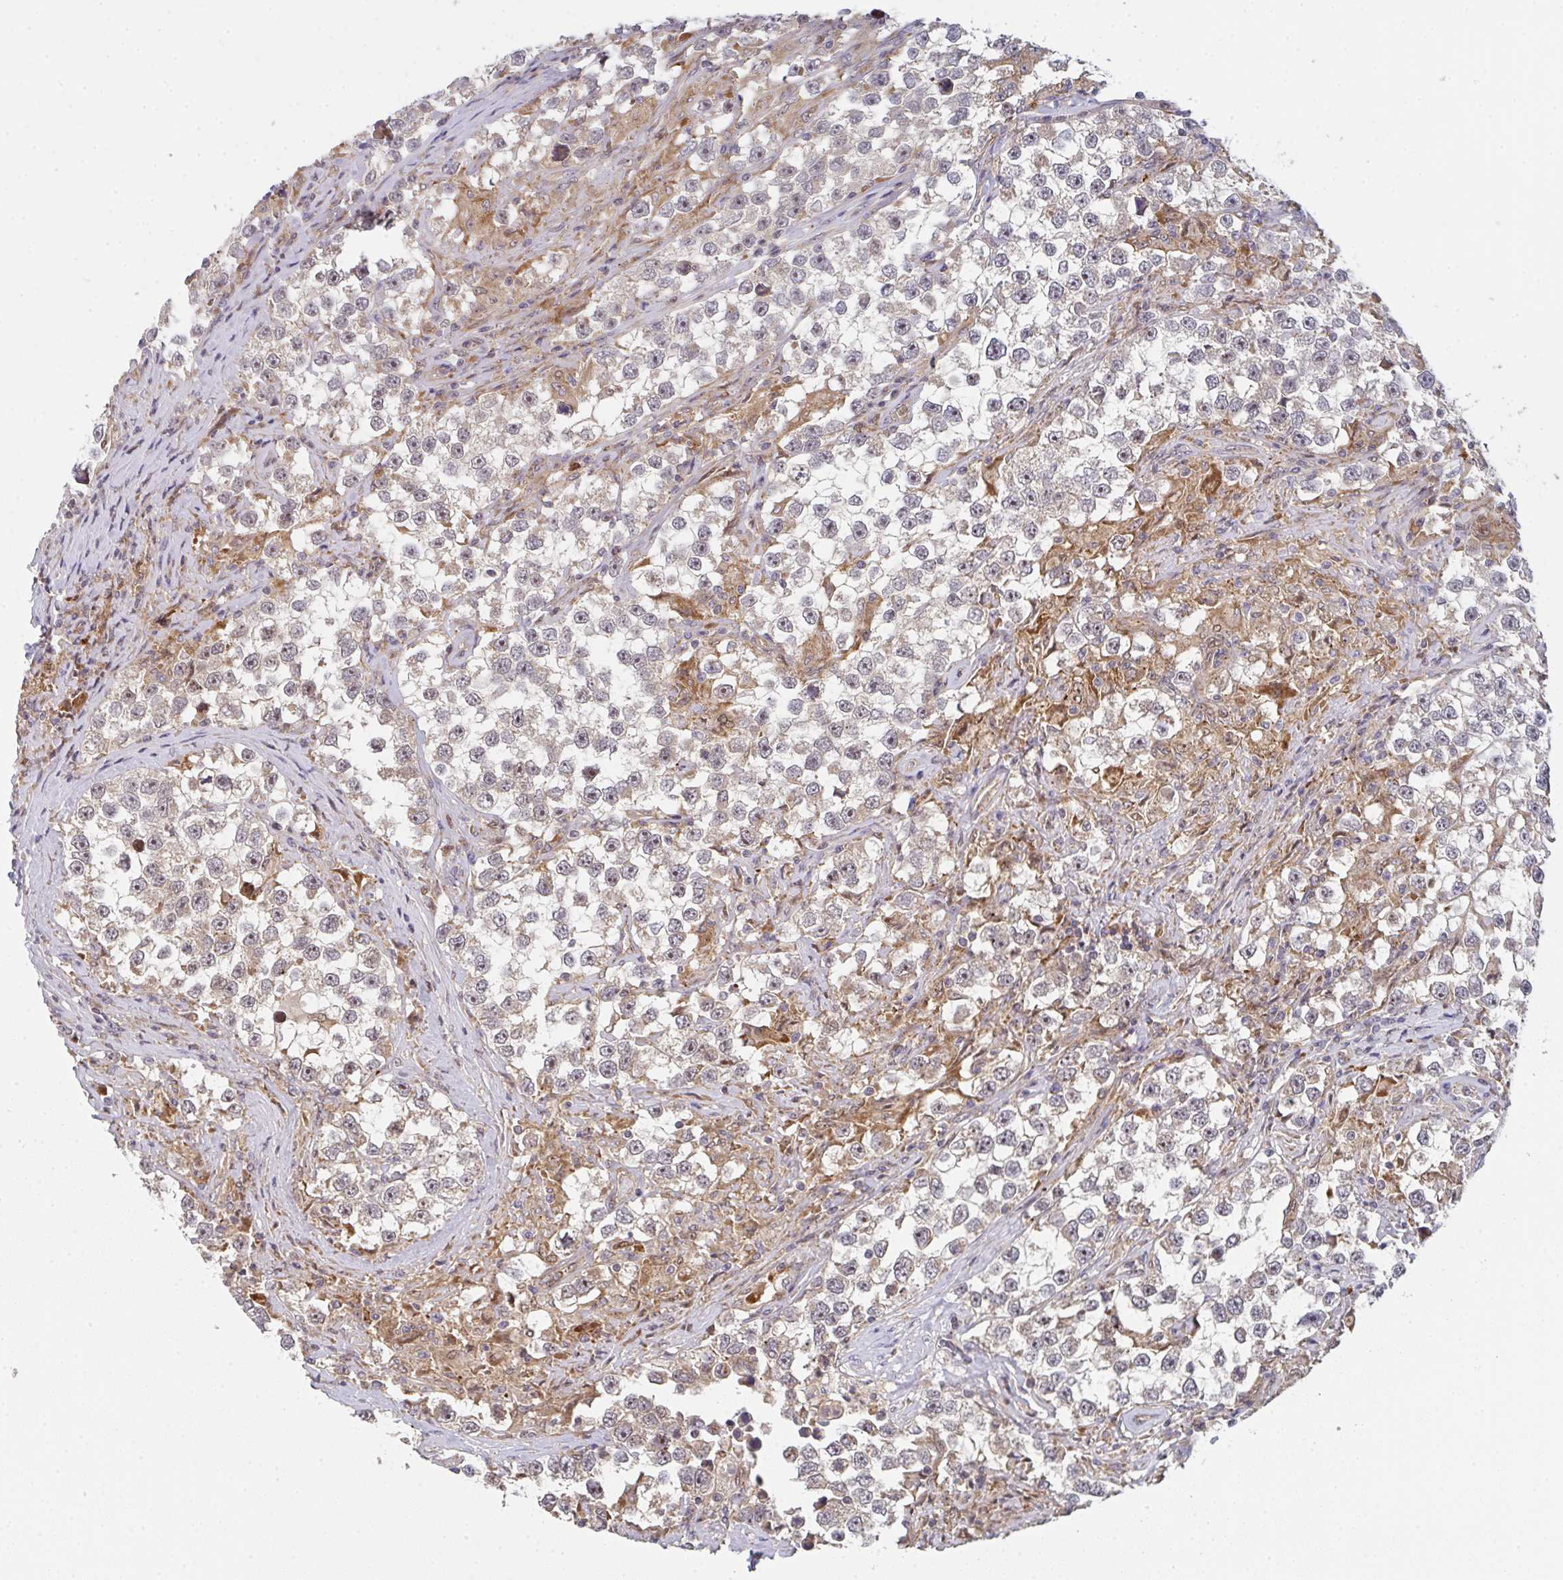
{"staining": {"intensity": "weak", "quantity": "<25%", "location": "cytoplasmic/membranous"}, "tissue": "testis cancer", "cell_type": "Tumor cells", "image_type": "cancer", "snomed": [{"axis": "morphology", "description": "Seminoma, NOS"}, {"axis": "topography", "description": "Testis"}], "caption": "This is an immunohistochemistry histopathology image of human testis cancer (seminoma). There is no staining in tumor cells.", "gene": "SIMC1", "patient": {"sex": "male", "age": 46}}